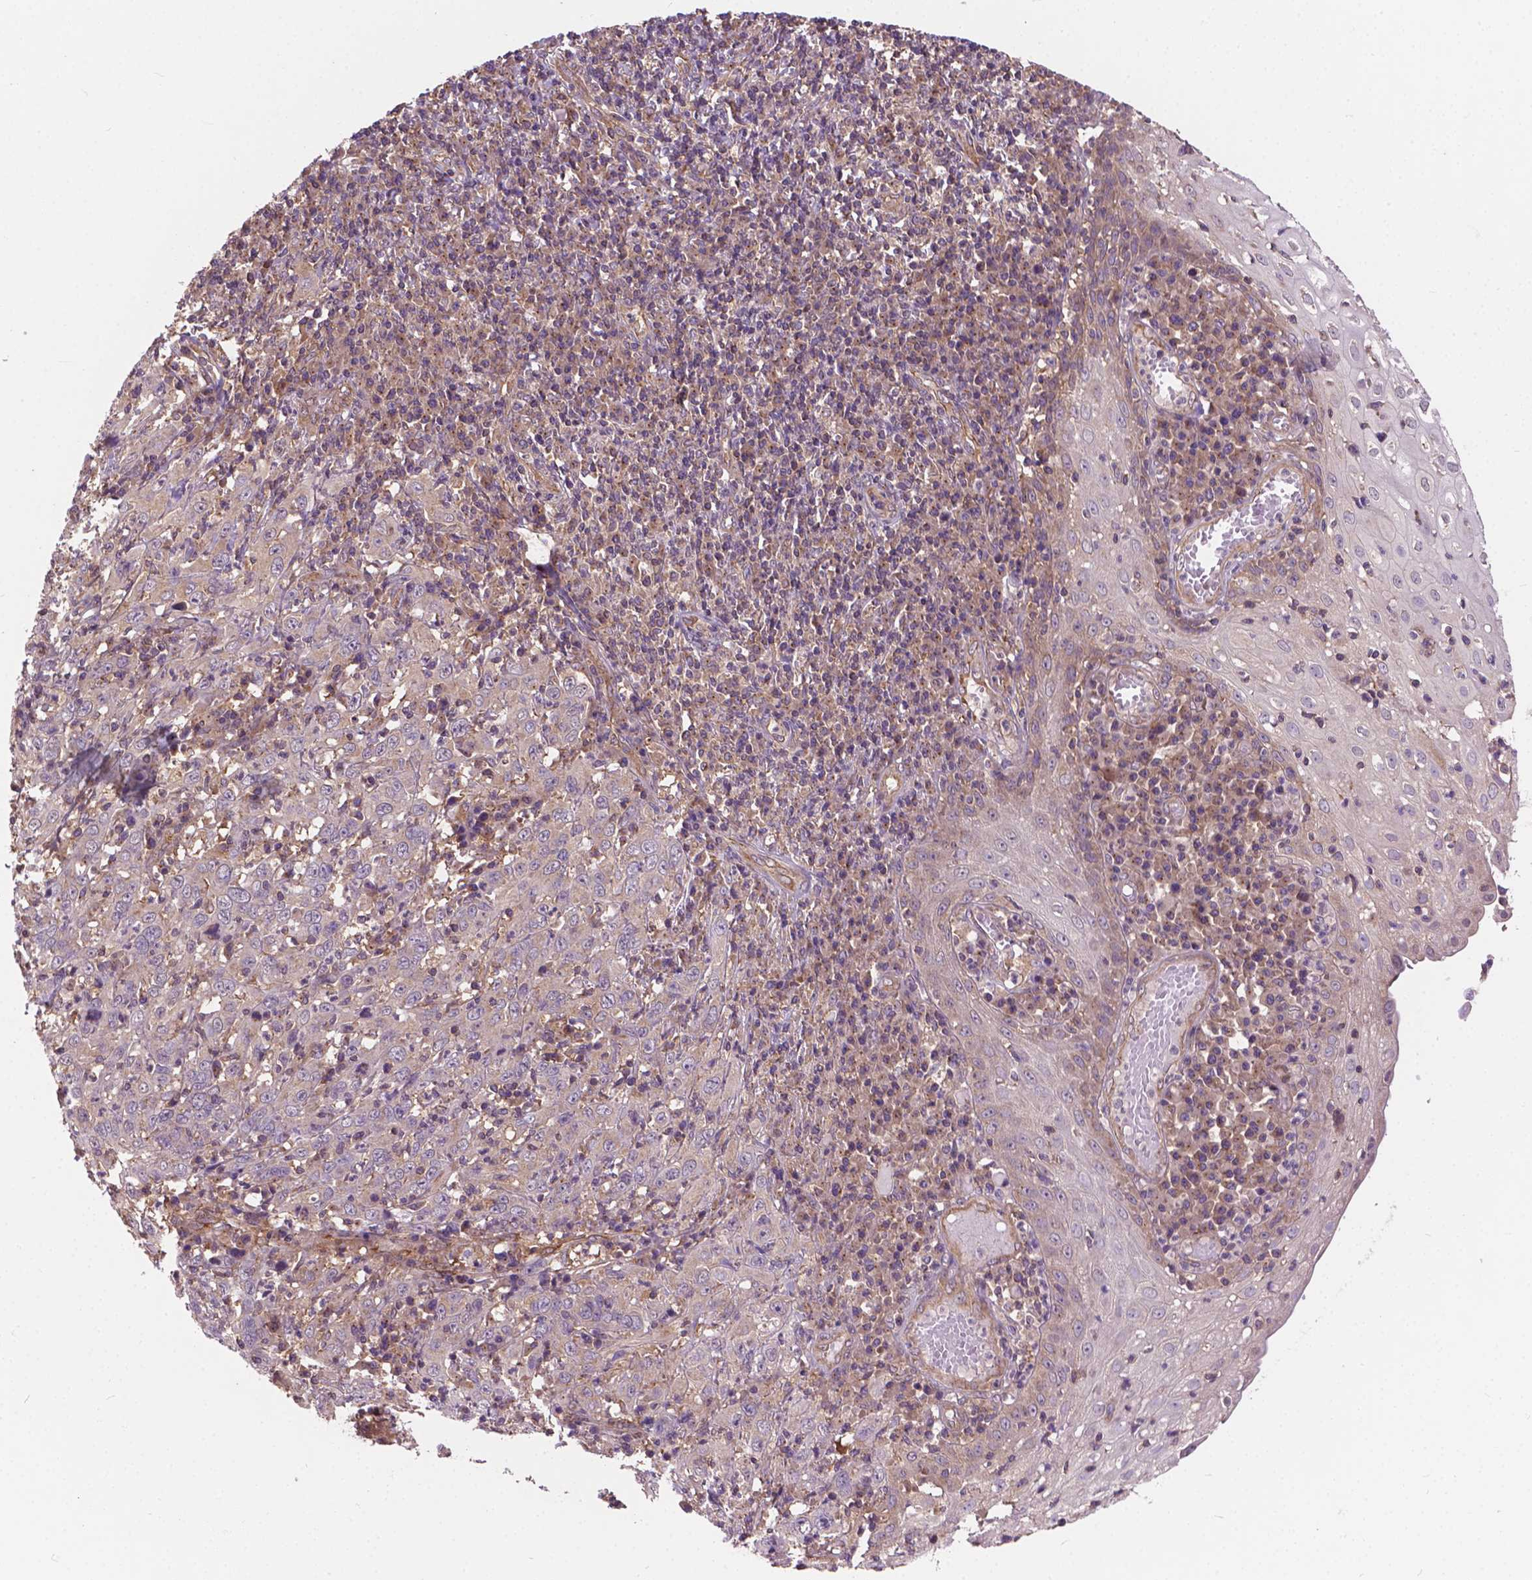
{"staining": {"intensity": "negative", "quantity": "none", "location": "none"}, "tissue": "cervical cancer", "cell_type": "Tumor cells", "image_type": "cancer", "snomed": [{"axis": "morphology", "description": "Squamous cell carcinoma, NOS"}, {"axis": "topography", "description": "Cervix"}], "caption": "Tumor cells show no significant protein expression in cervical cancer (squamous cell carcinoma).", "gene": "MZT1", "patient": {"sex": "female", "age": 46}}